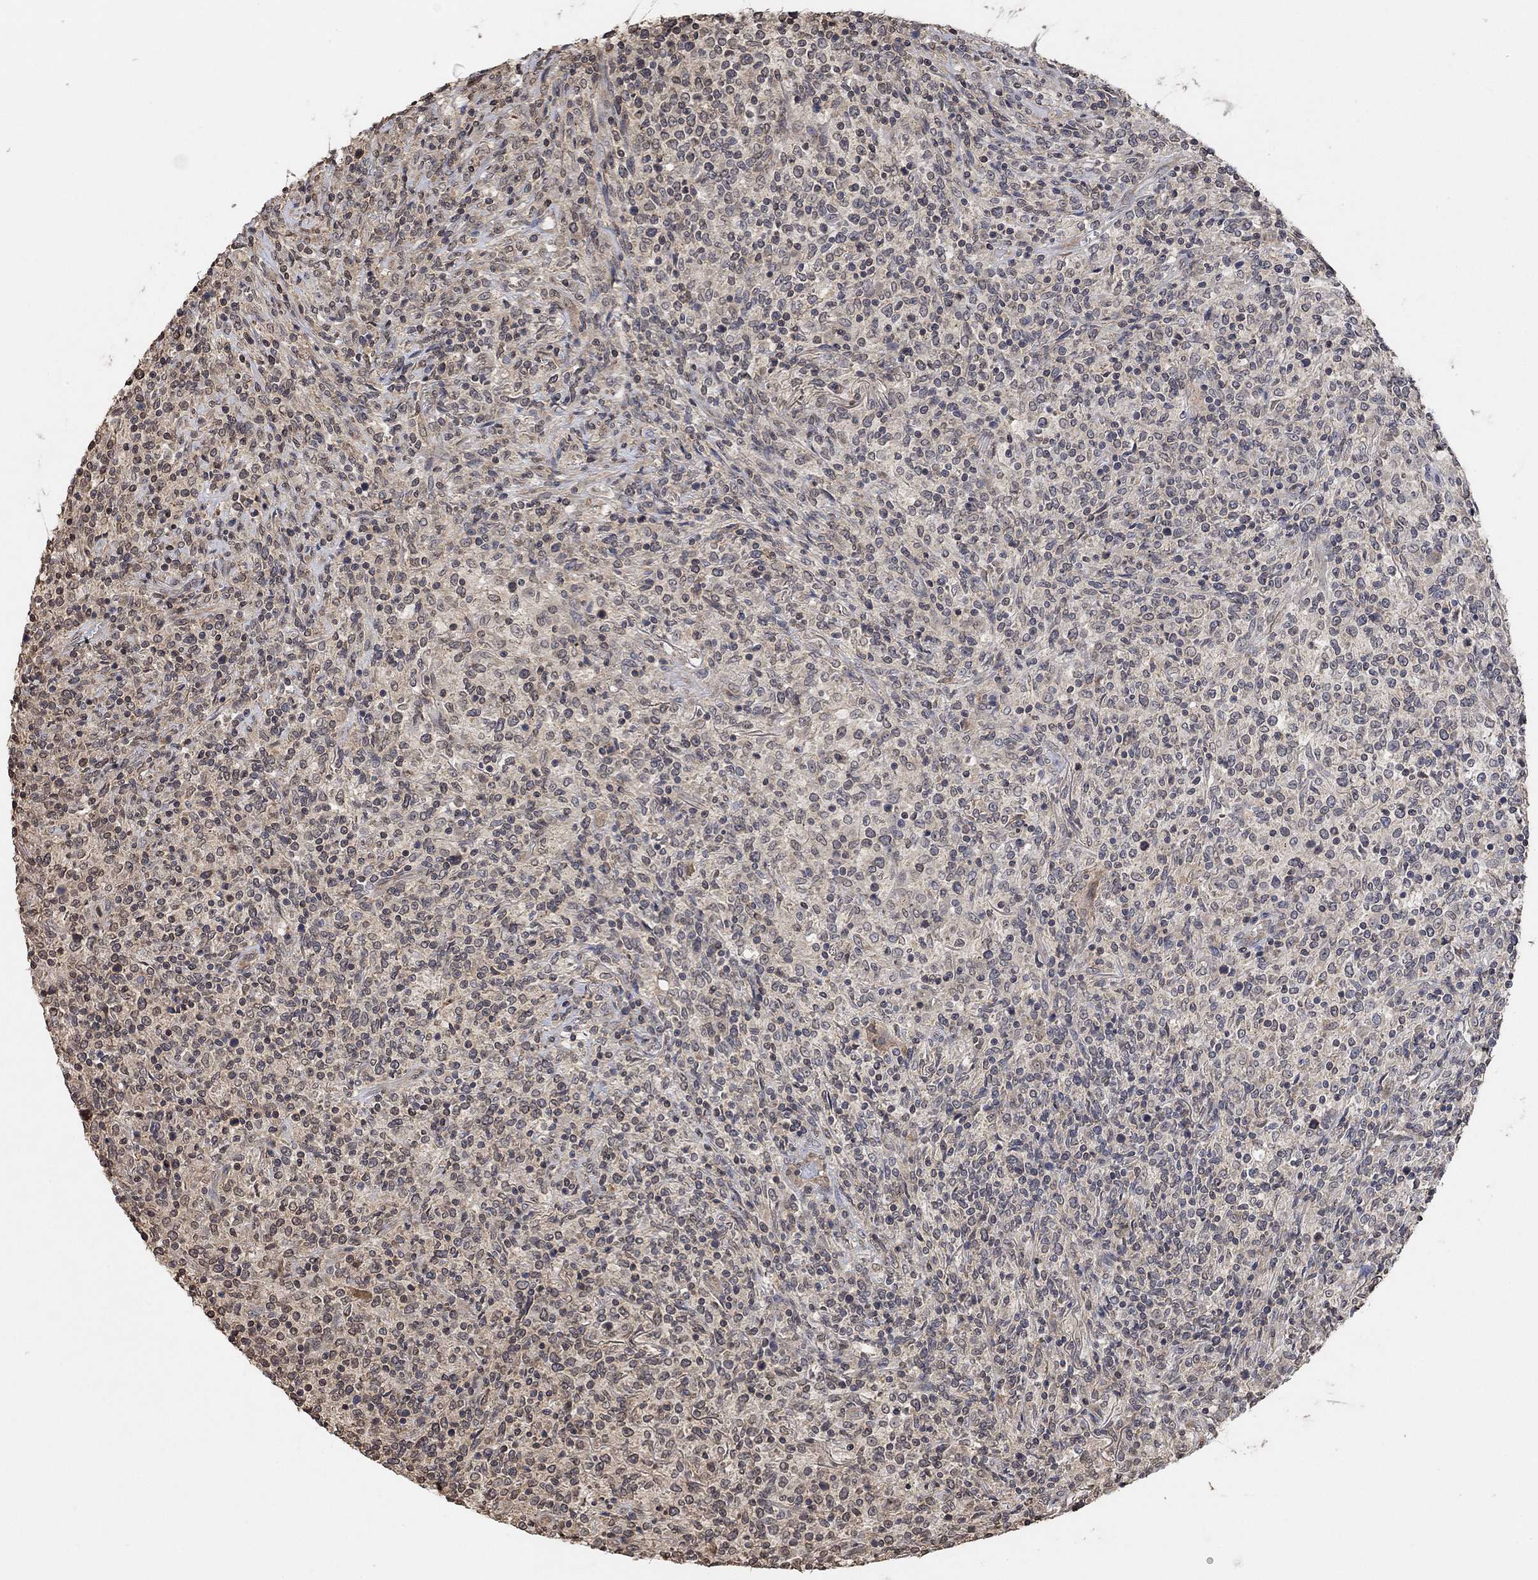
{"staining": {"intensity": "negative", "quantity": "none", "location": "none"}, "tissue": "lymphoma", "cell_type": "Tumor cells", "image_type": "cancer", "snomed": [{"axis": "morphology", "description": "Malignant lymphoma, non-Hodgkin's type, High grade"}, {"axis": "topography", "description": "Lung"}], "caption": "Human lymphoma stained for a protein using immunohistochemistry displays no staining in tumor cells.", "gene": "UNC5B", "patient": {"sex": "male", "age": 79}}